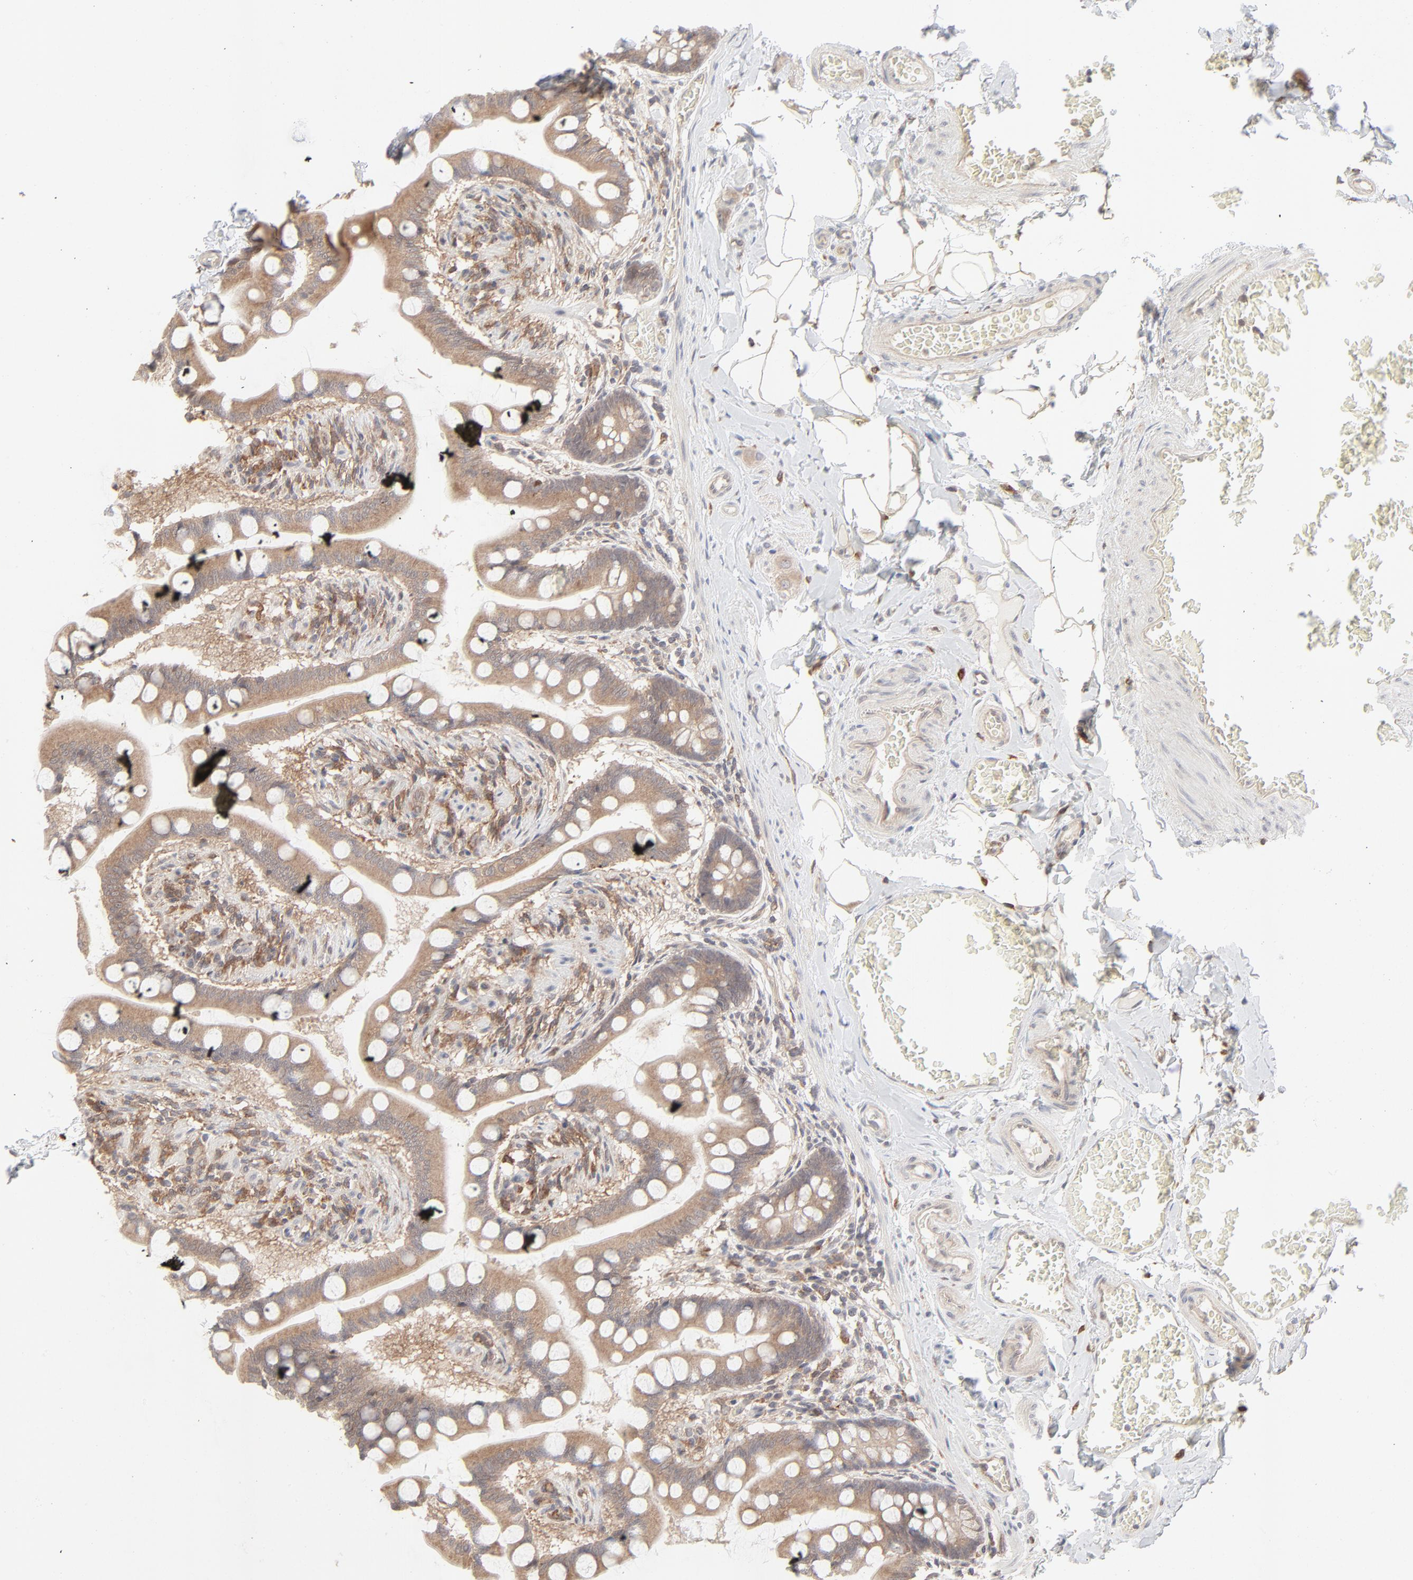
{"staining": {"intensity": "moderate", "quantity": ">75%", "location": "cytoplasmic/membranous"}, "tissue": "small intestine", "cell_type": "Glandular cells", "image_type": "normal", "snomed": [{"axis": "morphology", "description": "Normal tissue, NOS"}, {"axis": "topography", "description": "Small intestine"}], "caption": "Immunohistochemistry (IHC) of benign human small intestine displays medium levels of moderate cytoplasmic/membranous positivity in approximately >75% of glandular cells.", "gene": "RAB5C", "patient": {"sex": "male", "age": 41}}